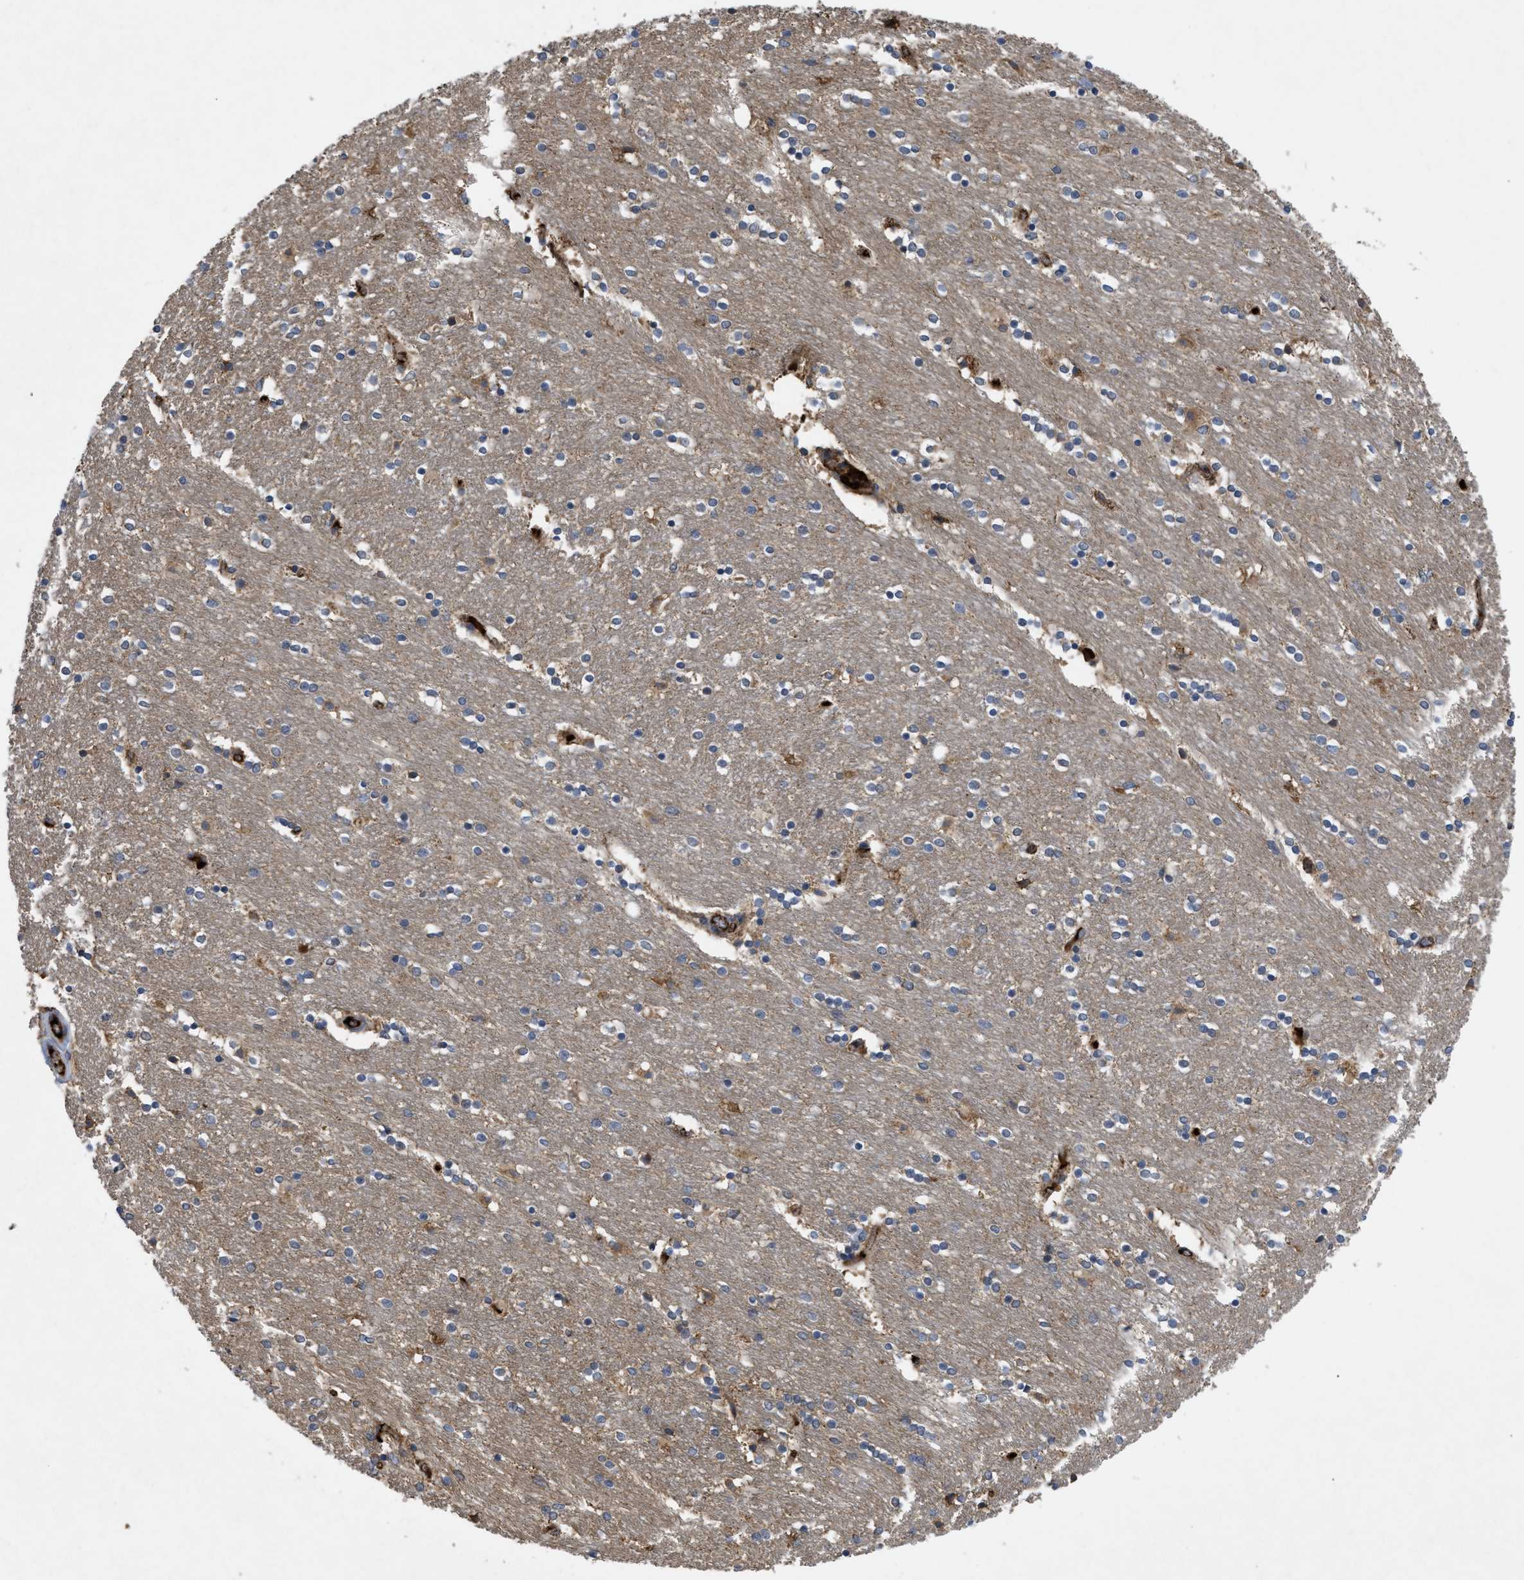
{"staining": {"intensity": "moderate", "quantity": "25%-75%", "location": "cytoplasmic/membranous"}, "tissue": "caudate", "cell_type": "Glial cells", "image_type": "normal", "snomed": [{"axis": "morphology", "description": "Normal tissue, NOS"}, {"axis": "topography", "description": "Lateral ventricle wall"}], "caption": "Immunohistochemical staining of benign caudate displays medium levels of moderate cytoplasmic/membranous staining in approximately 25%-75% of glial cells. The staining was performed using DAB, with brown indicating positive protein expression. Nuclei are stained blue with hematoxylin.", "gene": "RAB2A", "patient": {"sex": "female", "age": 54}}